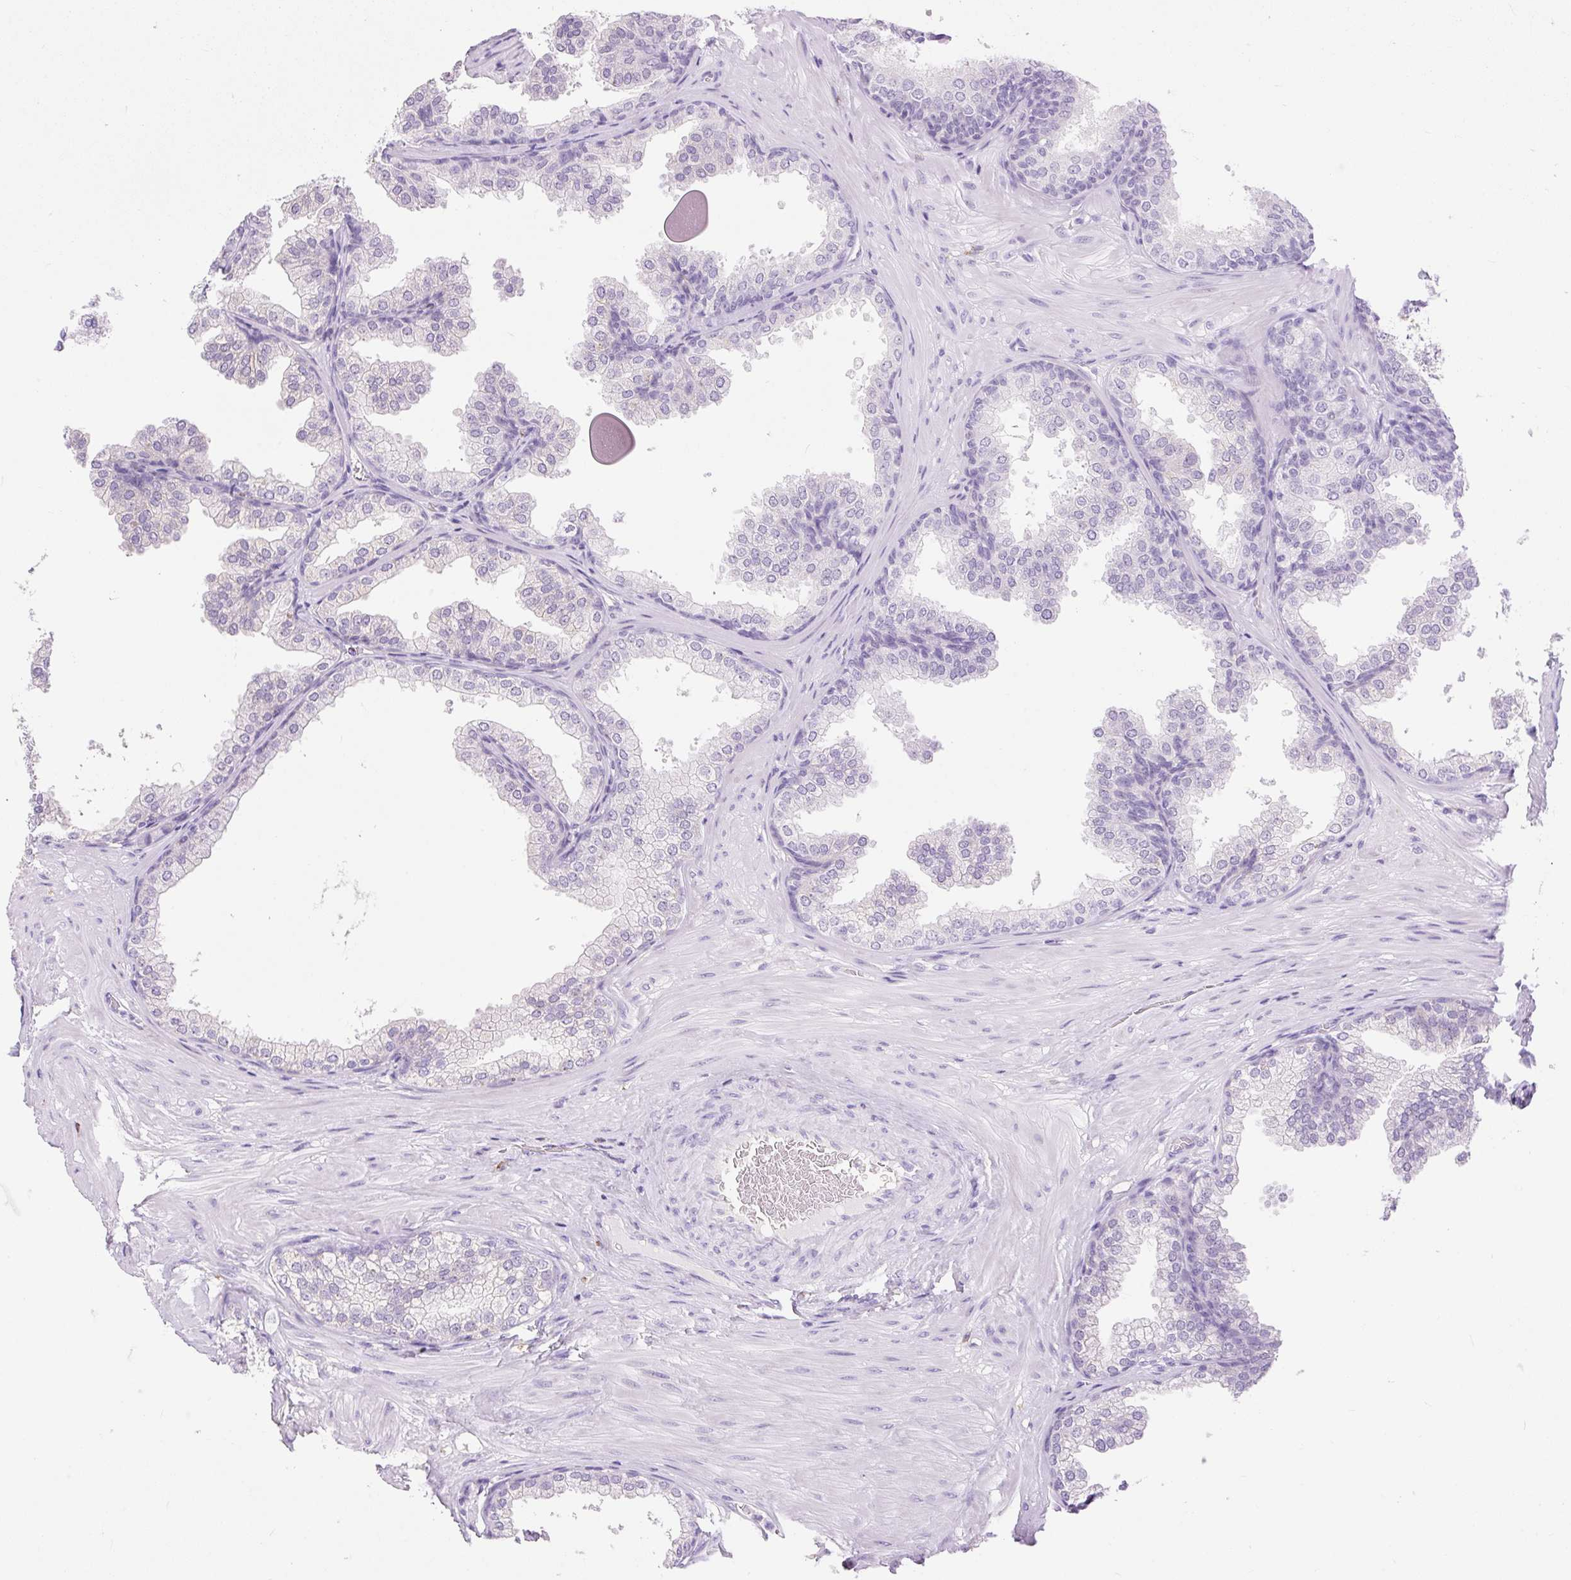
{"staining": {"intensity": "negative", "quantity": "none", "location": "none"}, "tissue": "prostate", "cell_type": "Glandular cells", "image_type": "normal", "snomed": [{"axis": "morphology", "description": "Normal tissue, NOS"}, {"axis": "topography", "description": "Prostate"}], "caption": "High power microscopy image of an immunohistochemistry (IHC) image of normal prostate, revealing no significant expression in glandular cells.", "gene": "SIGLEC1", "patient": {"sex": "male", "age": 37}}